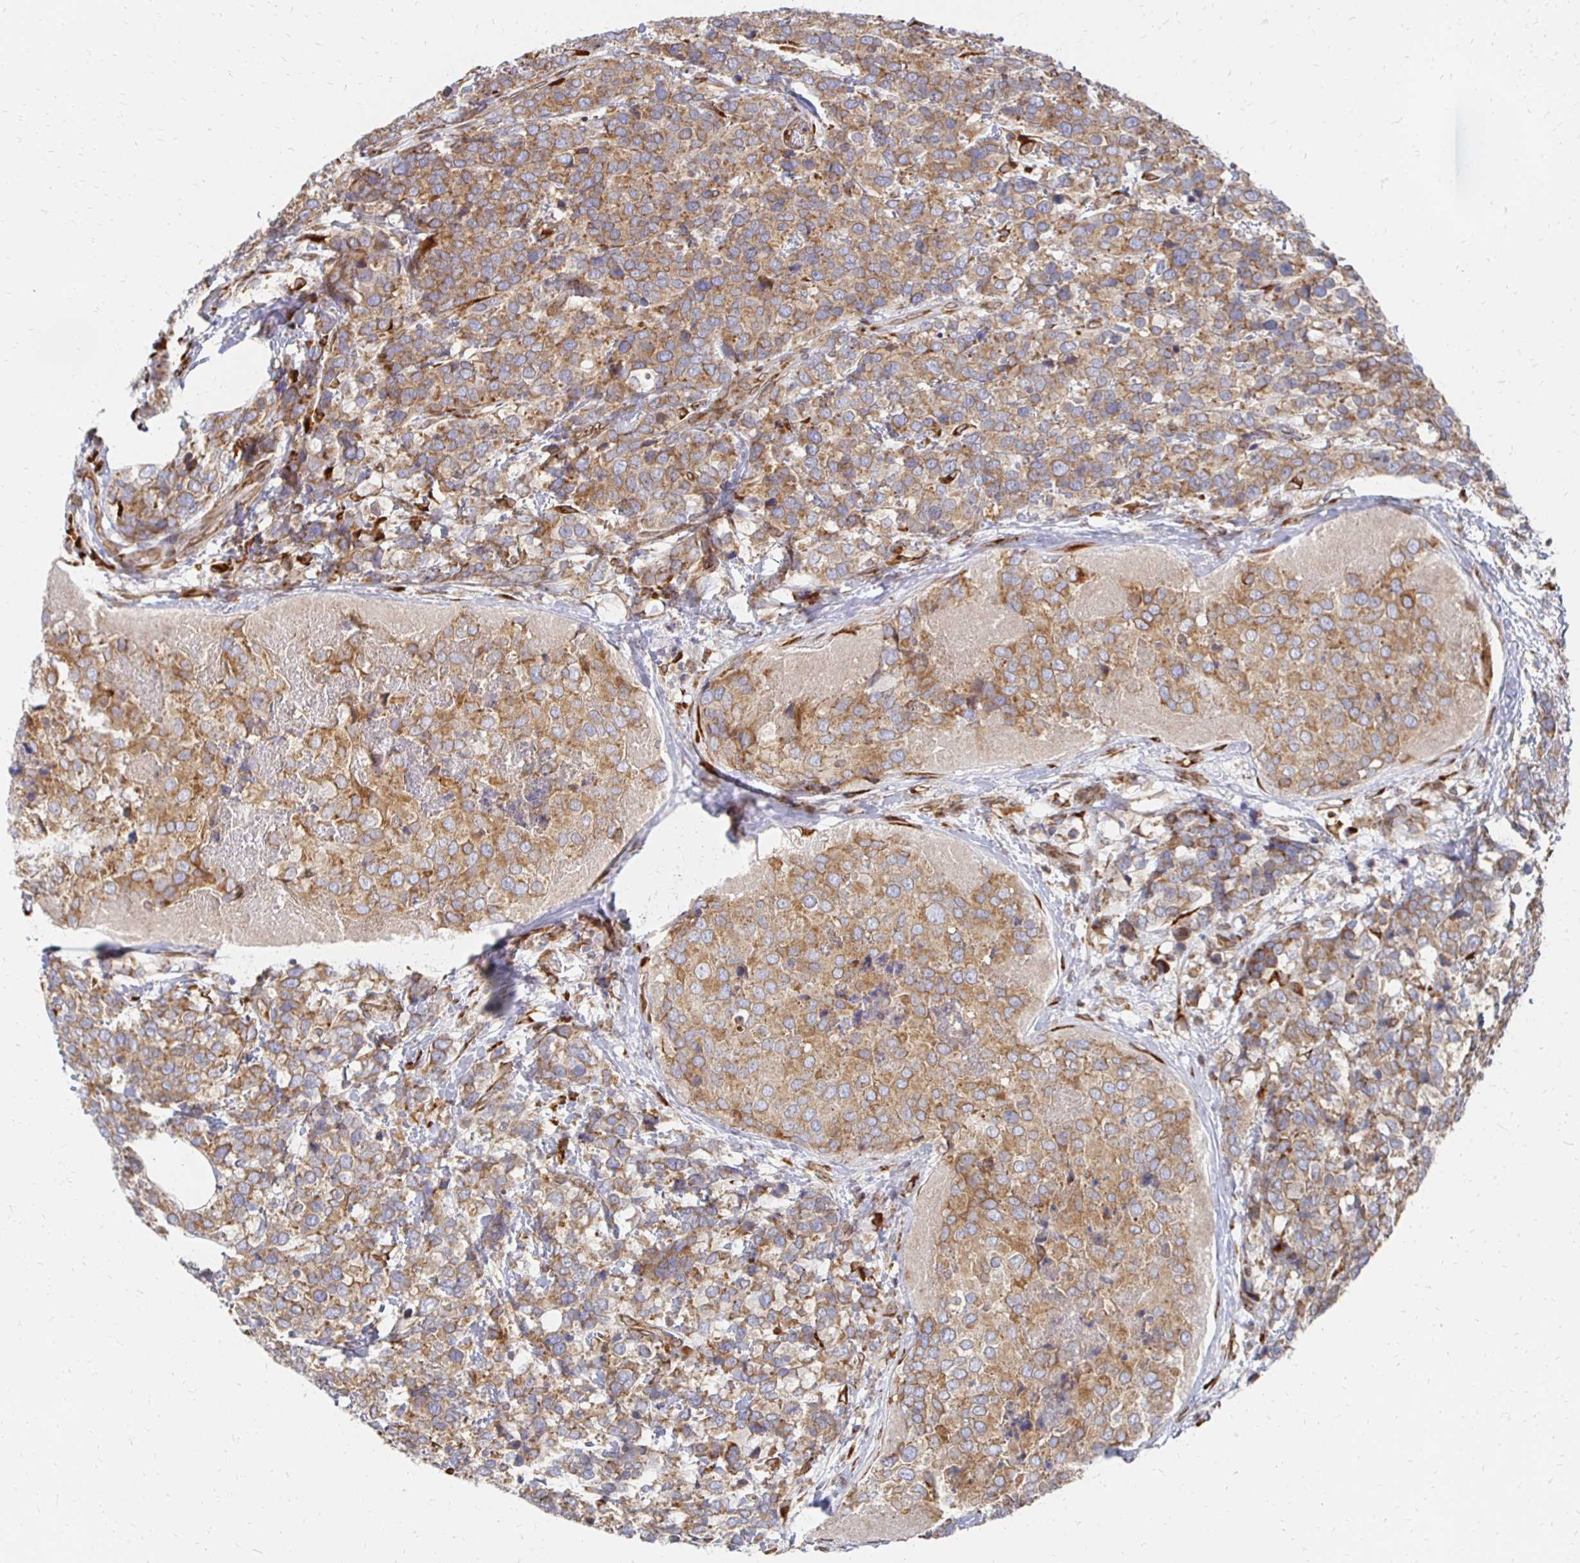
{"staining": {"intensity": "moderate", "quantity": ">75%", "location": "cytoplasmic/membranous"}, "tissue": "breast cancer", "cell_type": "Tumor cells", "image_type": "cancer", "snomed": [{"axis": "morphology", "description": "Lobular carcinoma"}, {"axis": "topography", "description": "Breast"}], "caption": "Immunohistochemistry (IHC) micrograph of neoplastic tissue: human breast cancer stained using IHC shows medium levels of moderate protein expression localized specifically in the cytoplasmic/membranous of tumor cells, appearing as a cytoplasmic/membranous brown color.", "gene": "PELI3", "patient": {"sex": "female", "age": 59}}